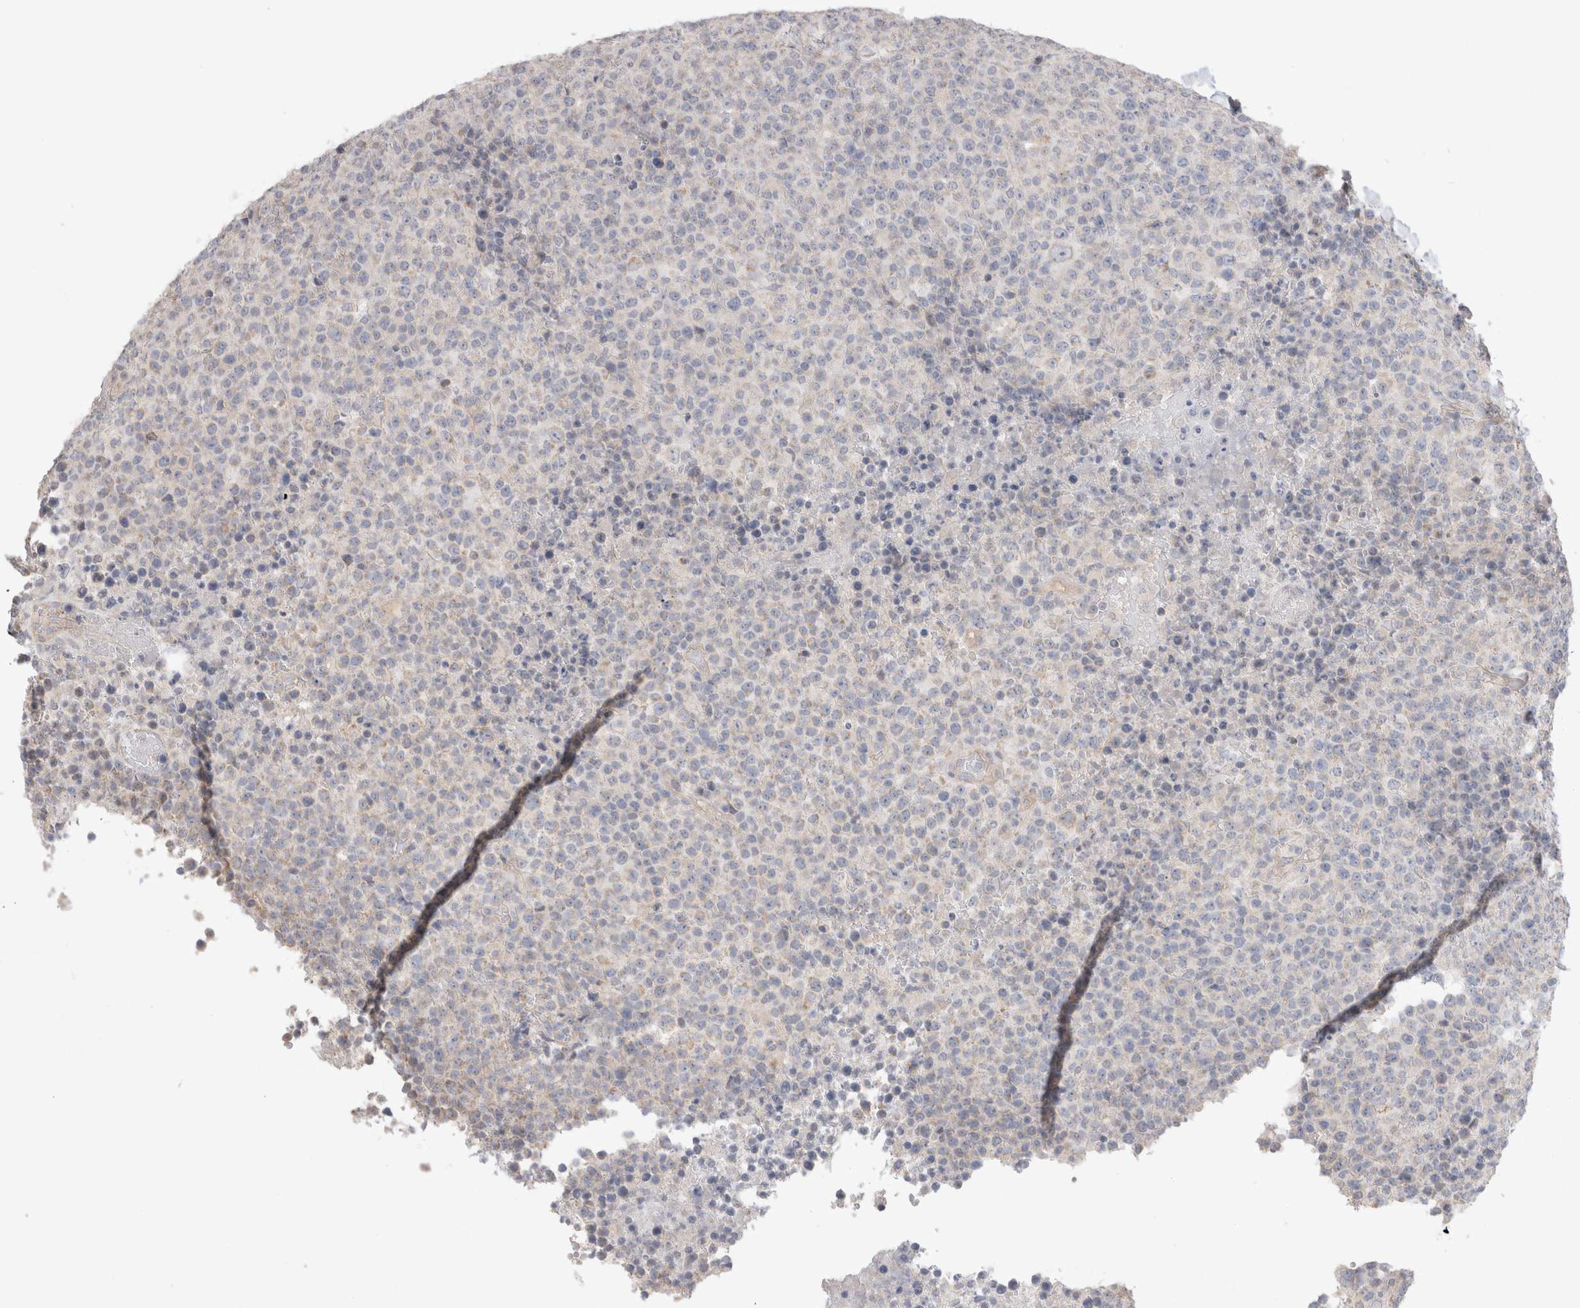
{"staining": {"intensity": "negative", "quantity": "none", "location": "none"}, "tissue": "lymphoma", "cell_type": "Tumor cells", "image_type": "cancer", "snomed": [{"axis": "morphology", "description": "Malignant lymphoma, non-Hodgkin's type, High grade"}, {"axis": "topography", "description": "Lymph node"}], "caption": "Protein analysis of malignant lymphoma, non-Hodgkin's type (high-grade) exhibits no significant expression in tumor cells.", "gene": "DMD", "patient": {"sex": "male", "age": 13}}